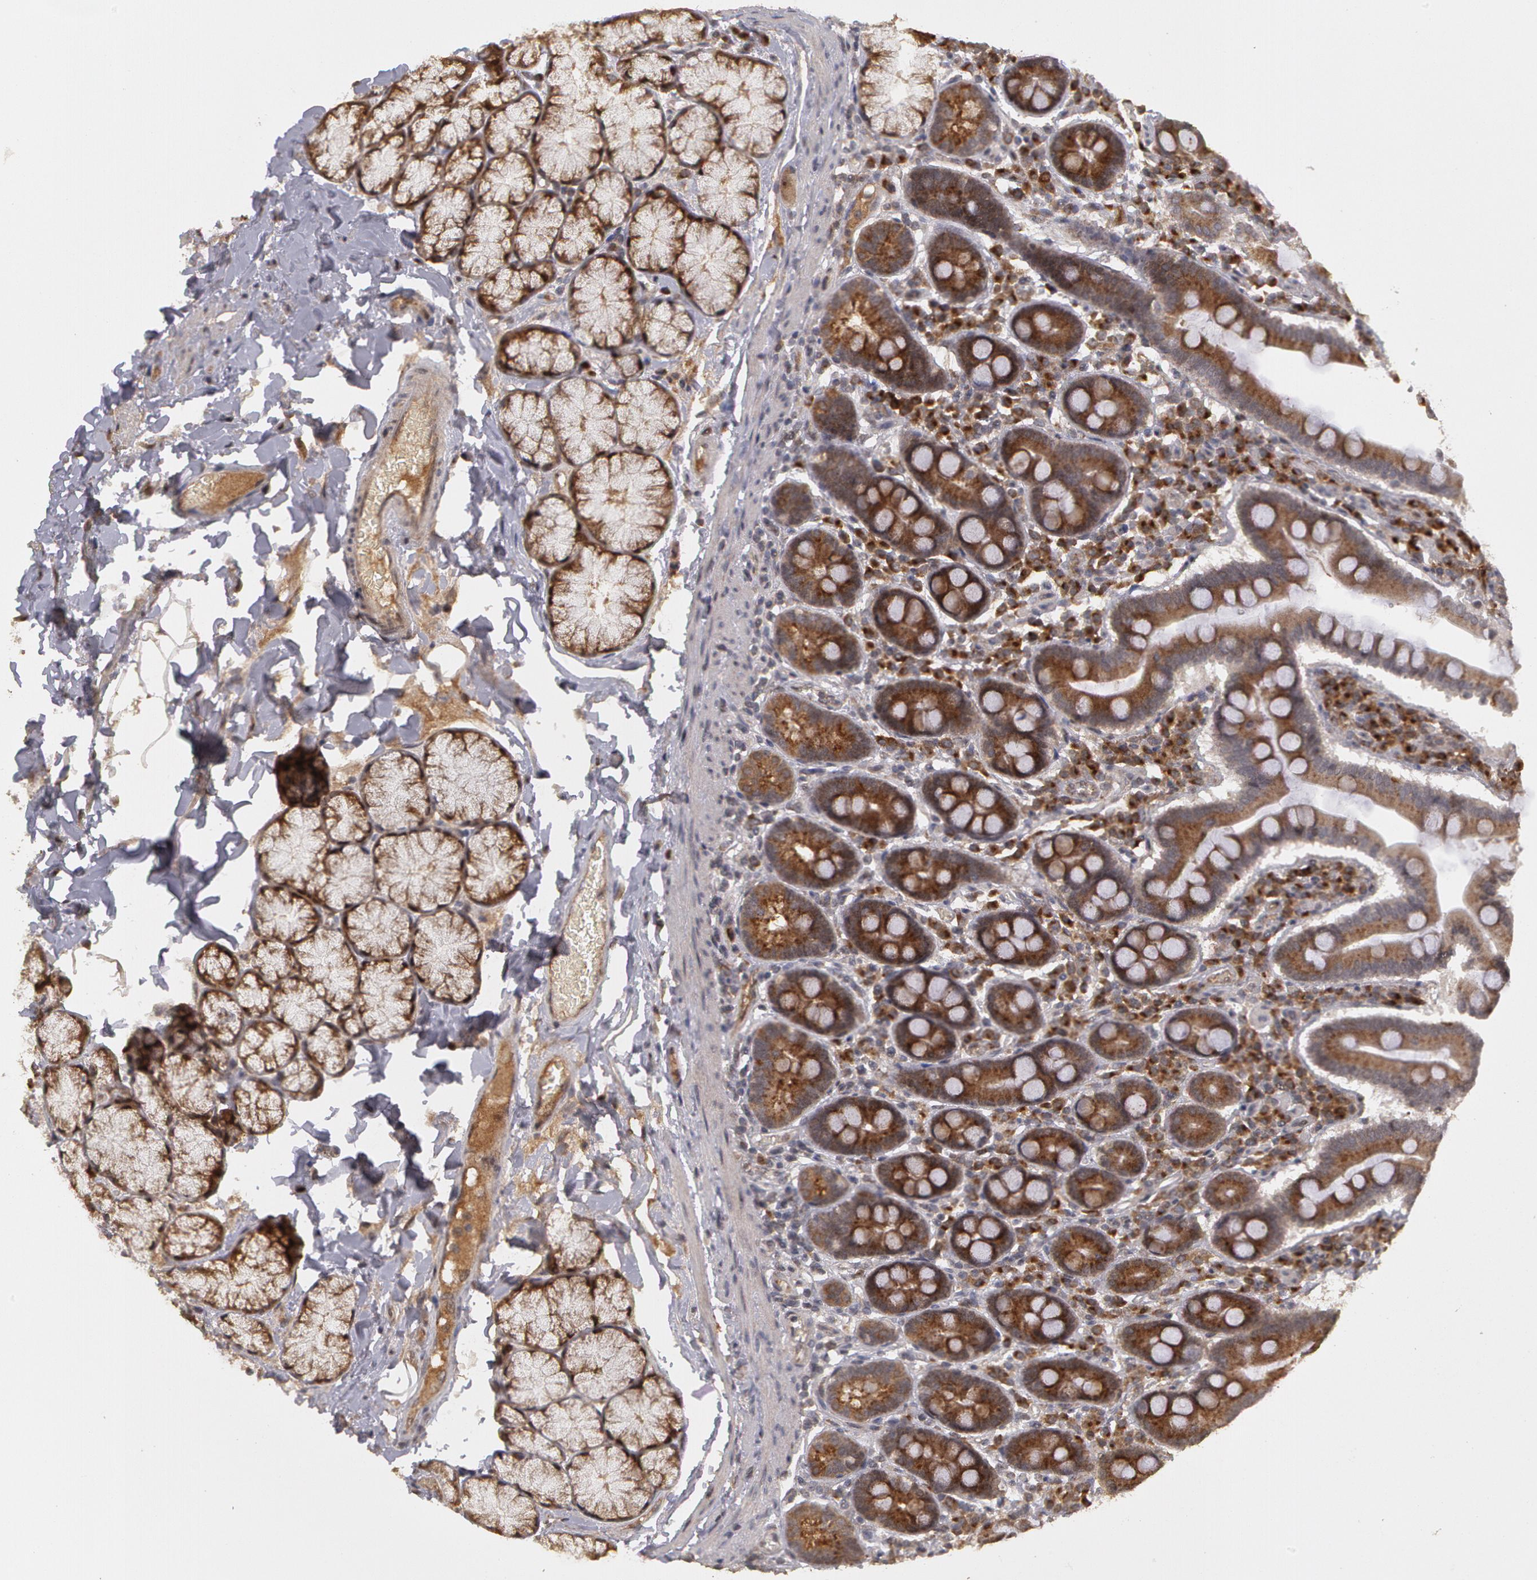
{"staining": {"intensity": "moderate", "quantity": "<25%", "location": "cytoplasmic/membranous"}, "tissue": "duodenum", "cell_type": "Glandular cells", "image_type": "normal", "snomed": [{"axis": "morphology", "description": "Normal tissue, NOS"}, {"axis": "topography", "description": "Duodenum"}], "caption": "Duodenum was stained to show a protein in brown. There is low levels of moderate cytoplasmic/membranous expression in about <25% of glandular cells. The staining is performed using DAB brown chromogen to label protein expression. The nuclei are counter-stained blue using hematoxylin.", "gene": "STX5", "patient": {"sex": "male", "age": 50}}